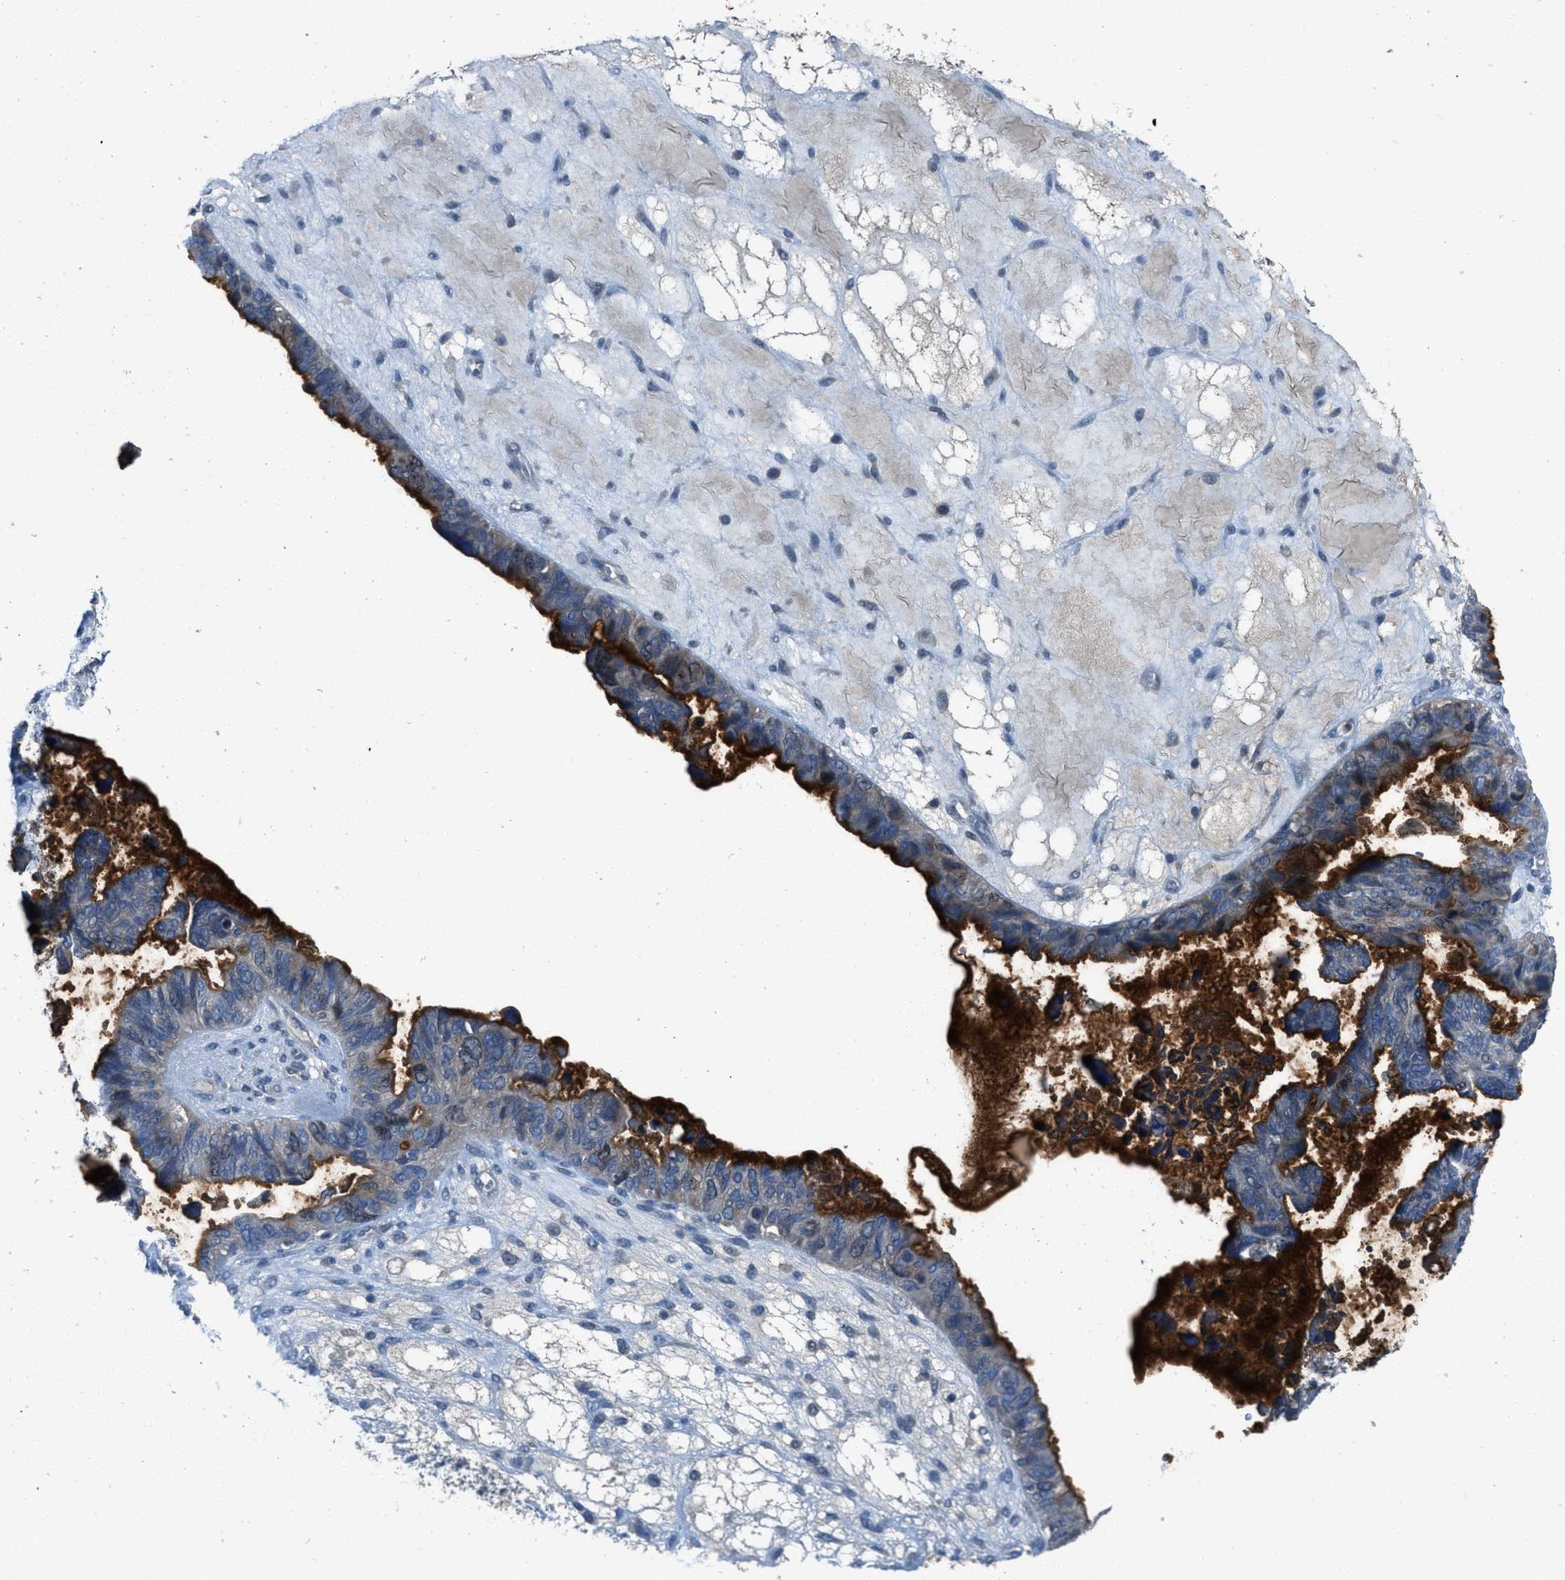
{"staining": {"intensity": "strong", "quantity": "25%-75%", "location": "cytoplasmic/membranous"}, "tissue": "ovarian cancer", "cell_type": "Tumor cells", "image_type": "cancer", "snomed": [{"axis": "morphology", "description": "Cystadenocarcinoma, serous, NOS"}, {"axis": "topography", "description": "Ovary"}], "caption": "Human ovarian serous cystadenocarcinoma stained with a brown dye reveals strong cytoplasmic/membranous positive staining in approximately 25%-75% of tumor cells.", "gene": "MIS18A", "patient": {"sex": "female", "age": 79}}